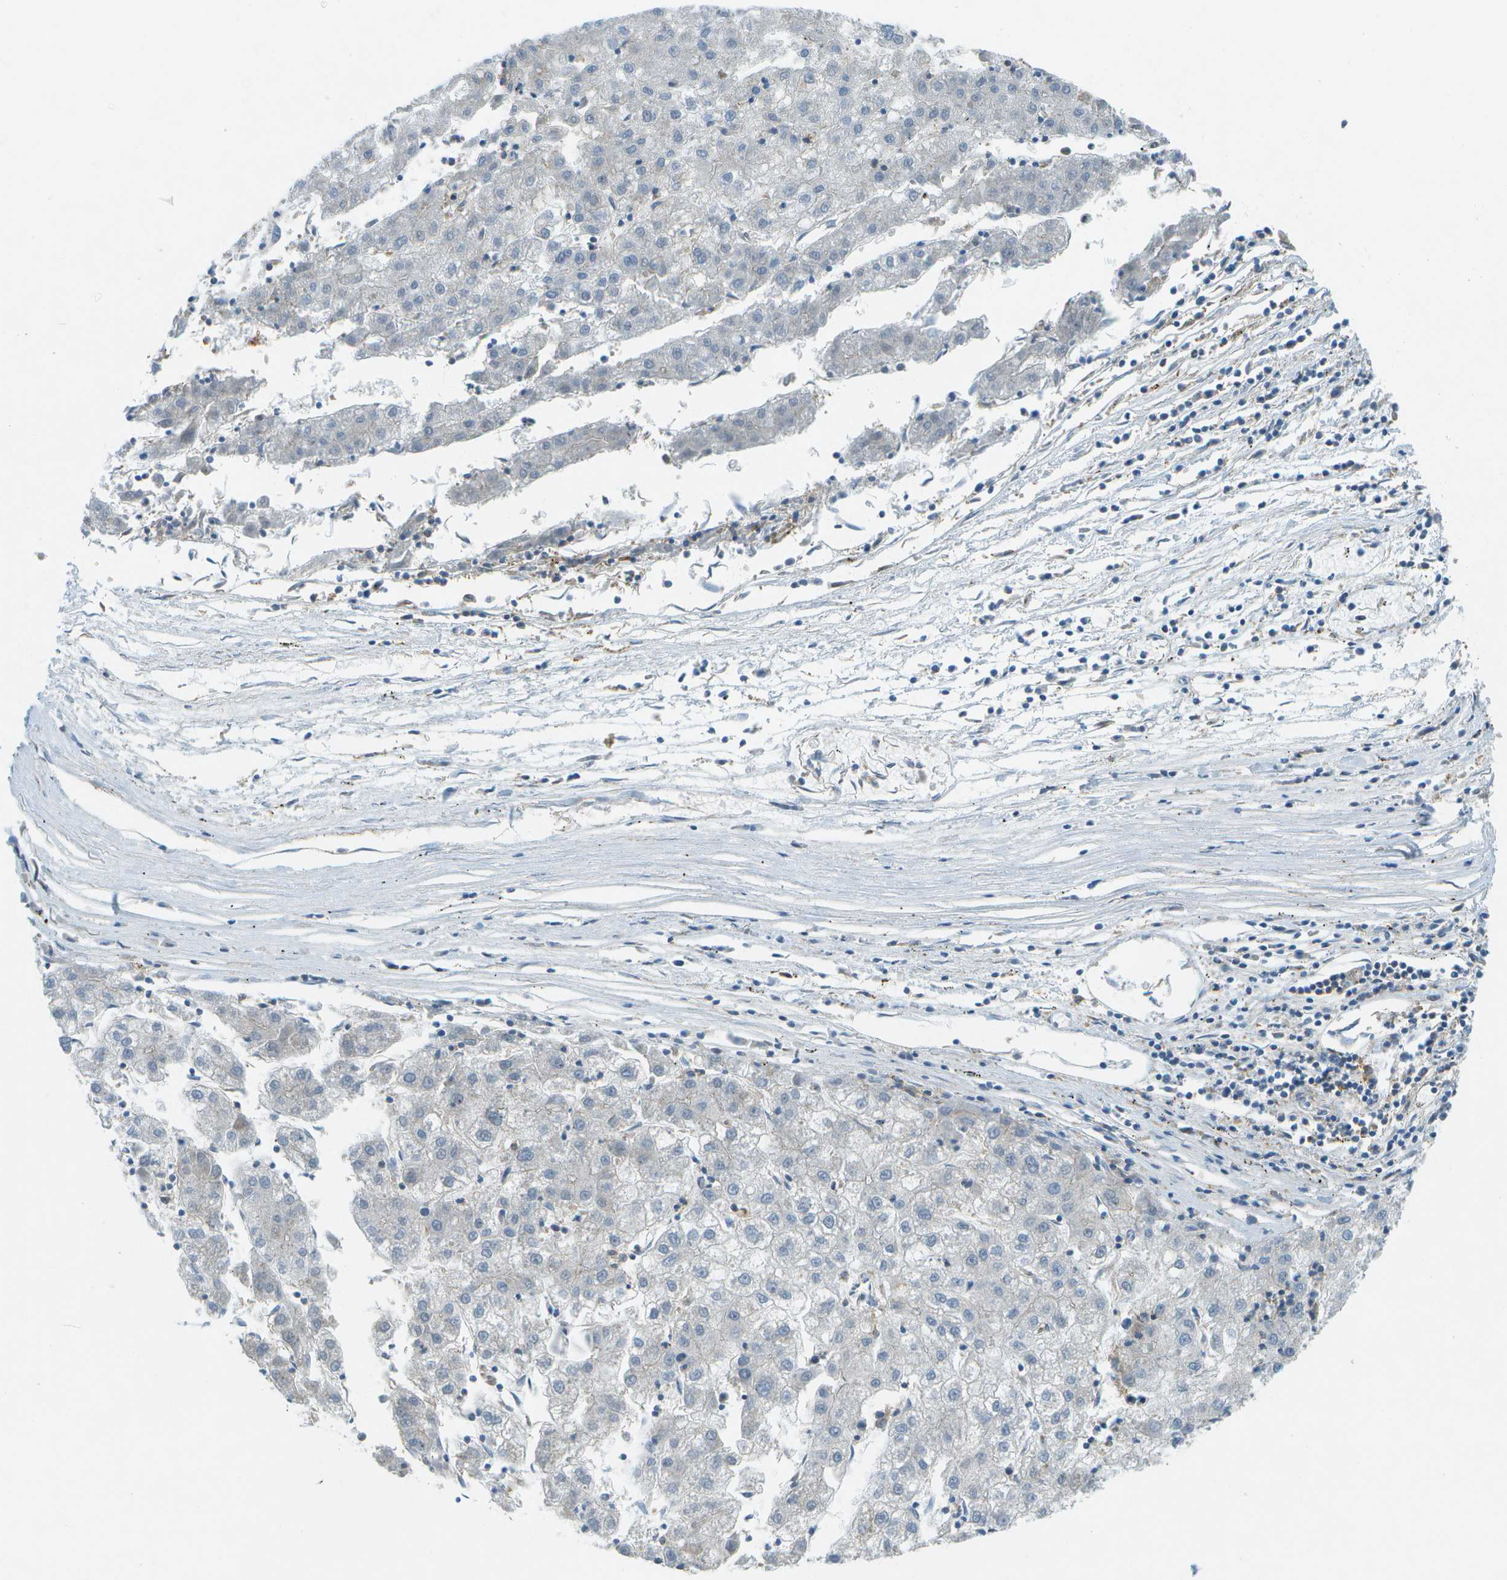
{"staining": {"intensity": "negative", "quantity": "none", "location": "none"}, "tissue": "liver cancer", "cell_type": "Tumor cells", "image_type": "cancer", "snomed": [{"axis": "morphology", "description": "Carcinoma, Hepatocellular, NOS"}, {"axis": "topography", "description": "Liver"}], "caption": "A histopathology image of liver hepatocellular carcinoma stained for a protein displays no brown staining in tumor cells.", "gene": "WNK2", "patient": {"sex": "male", "age": 72}}